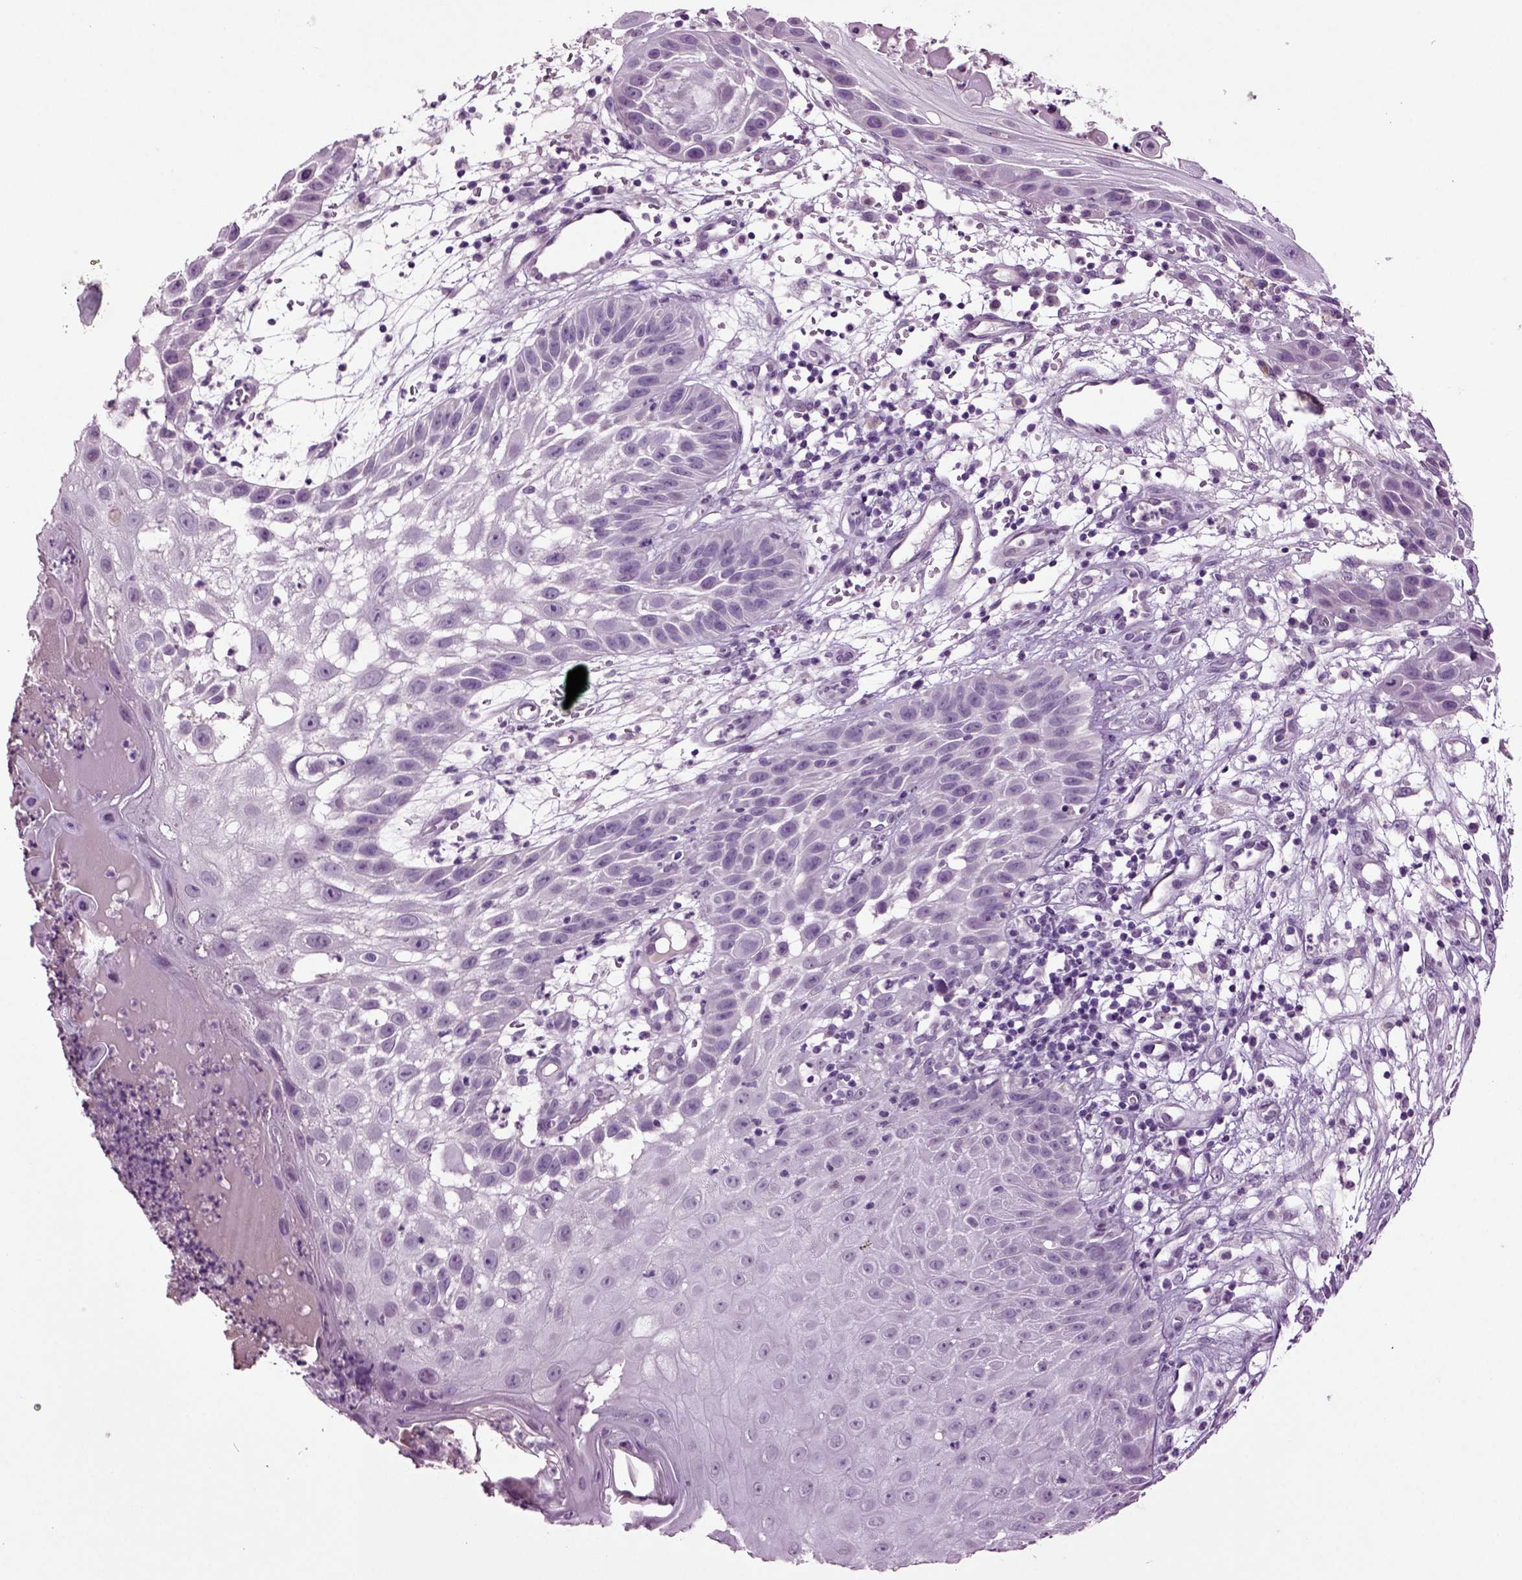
{"staining": {"intensity": "negative", "quantity": "none", "location": "none"}, "tissue": "skin cancer", "cell_type": "Tumor cells", "image_type": "cancer", "snomed": [{"axis": "morphology", "description": "Normal tissue, NOS"}, {"axis": "morphology", "description": "Squamous cell carcinoma, NOS"}, {"axis": "topography", "description": "Skin"}], "caption": "IHC histopathology image of human squamous cell carcinoma (skin) stained for a protein (brown), which displays no positivity in tumor cells. The staining is performed using DAB (3,3'-diaminobenzidine) brown chromogen with nuclei counter-stained in using hematoxylin.", "gene": "SLC17A6", "patient": {"sex": "male", "age": 79}}